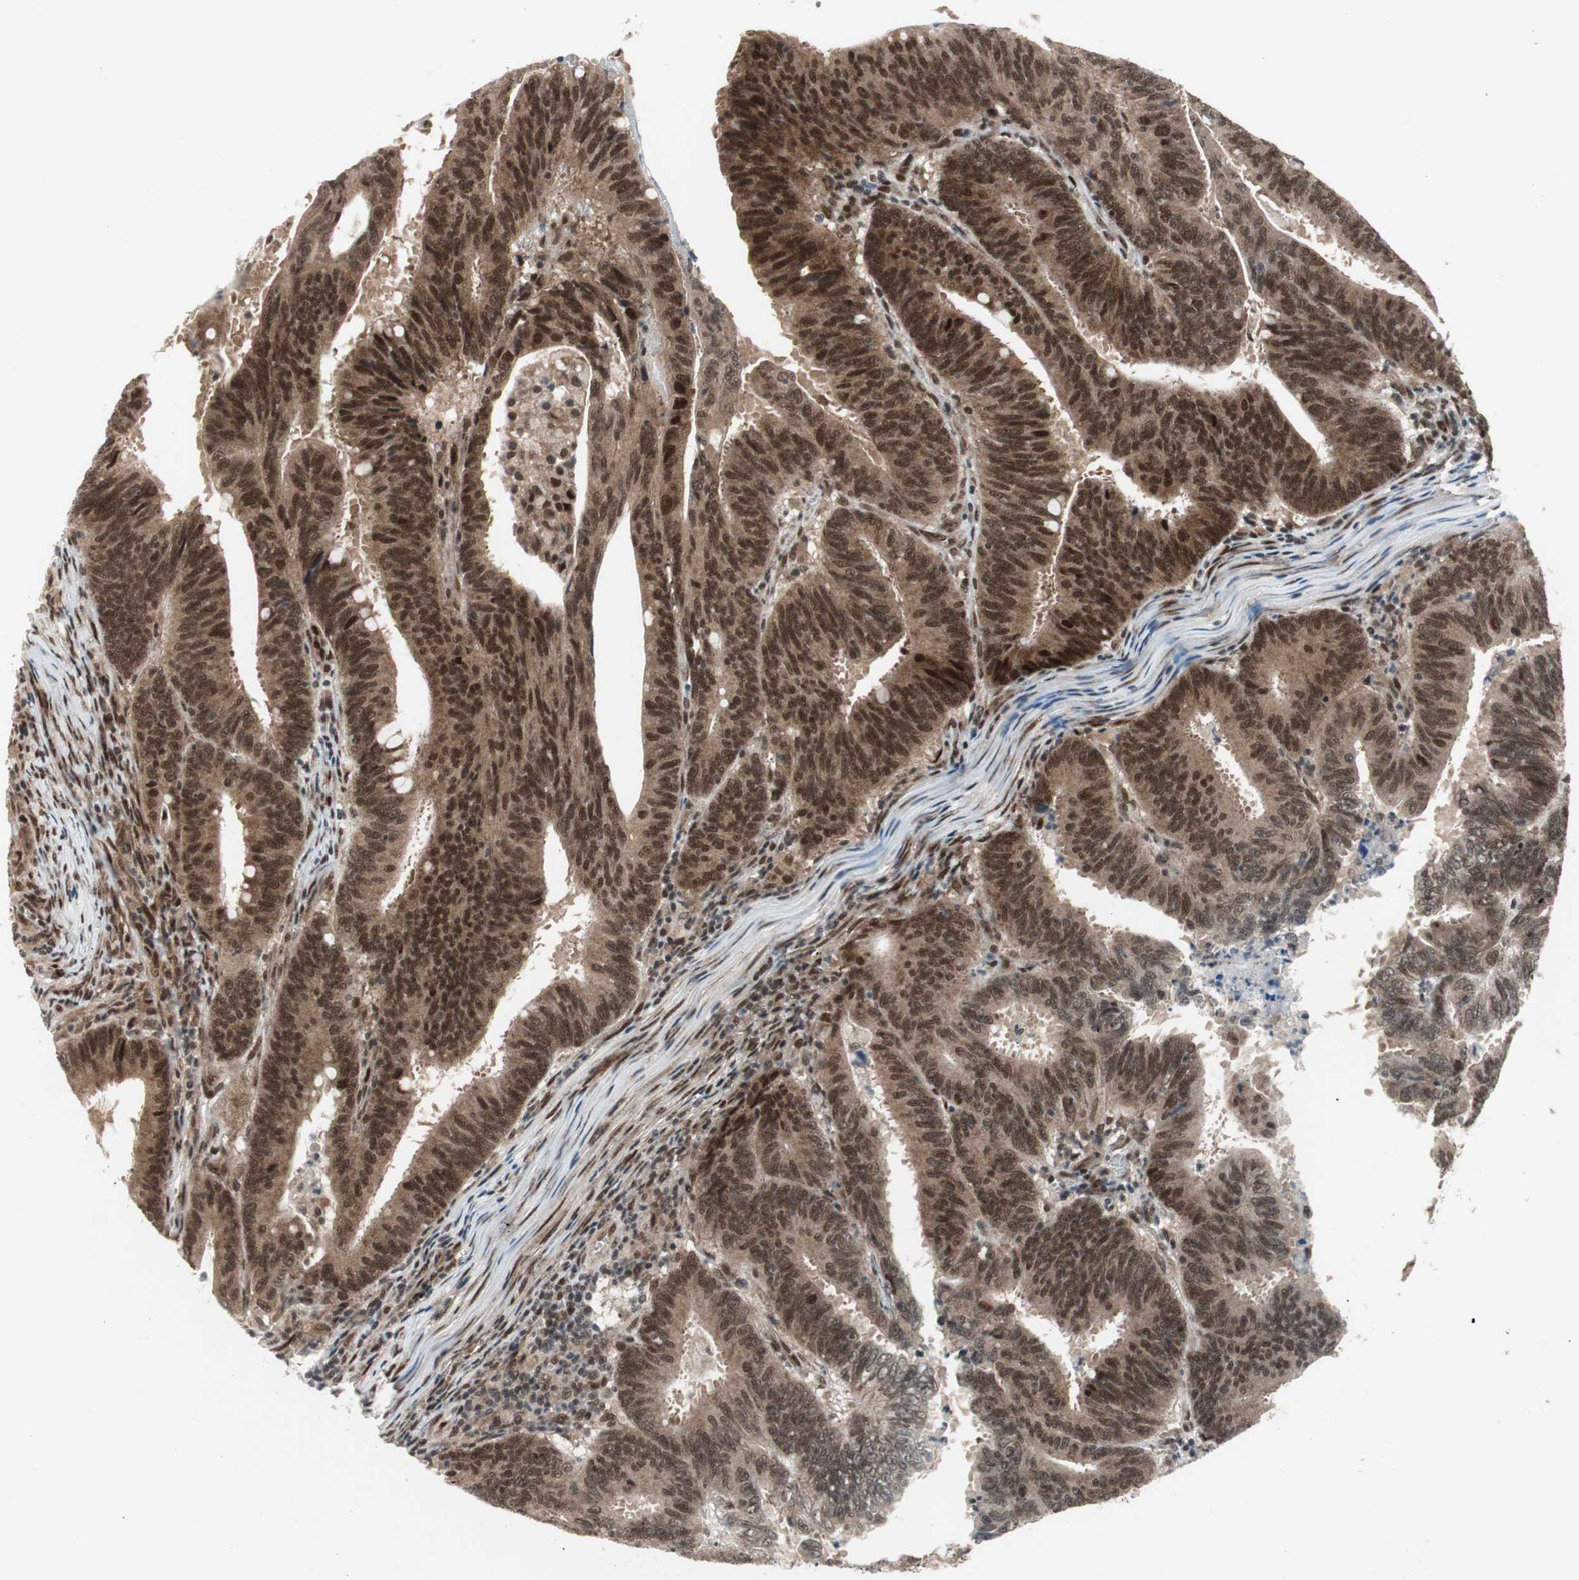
{"staining": {"intensity": "strong", "quantity": ">75%", "location": "cytoplasmic/membranous,nuclear"}, "tissue": "colorectal cancer", "cell_type": "Tumor cells", "image_type": "cancer", "snomed": [{"axis": "morphology", "description": "Adenocarcinoma, NOS"}, {"axis": "topography", "description": "Colon"}], "caption": "Tumor cells show high levels of strong cytoplasmic/membranous and nuclear positivity in about >75% of cells in colorectal cancer.", "gene": "TCF12", "patient": {"sex": "male", "age": 45}}